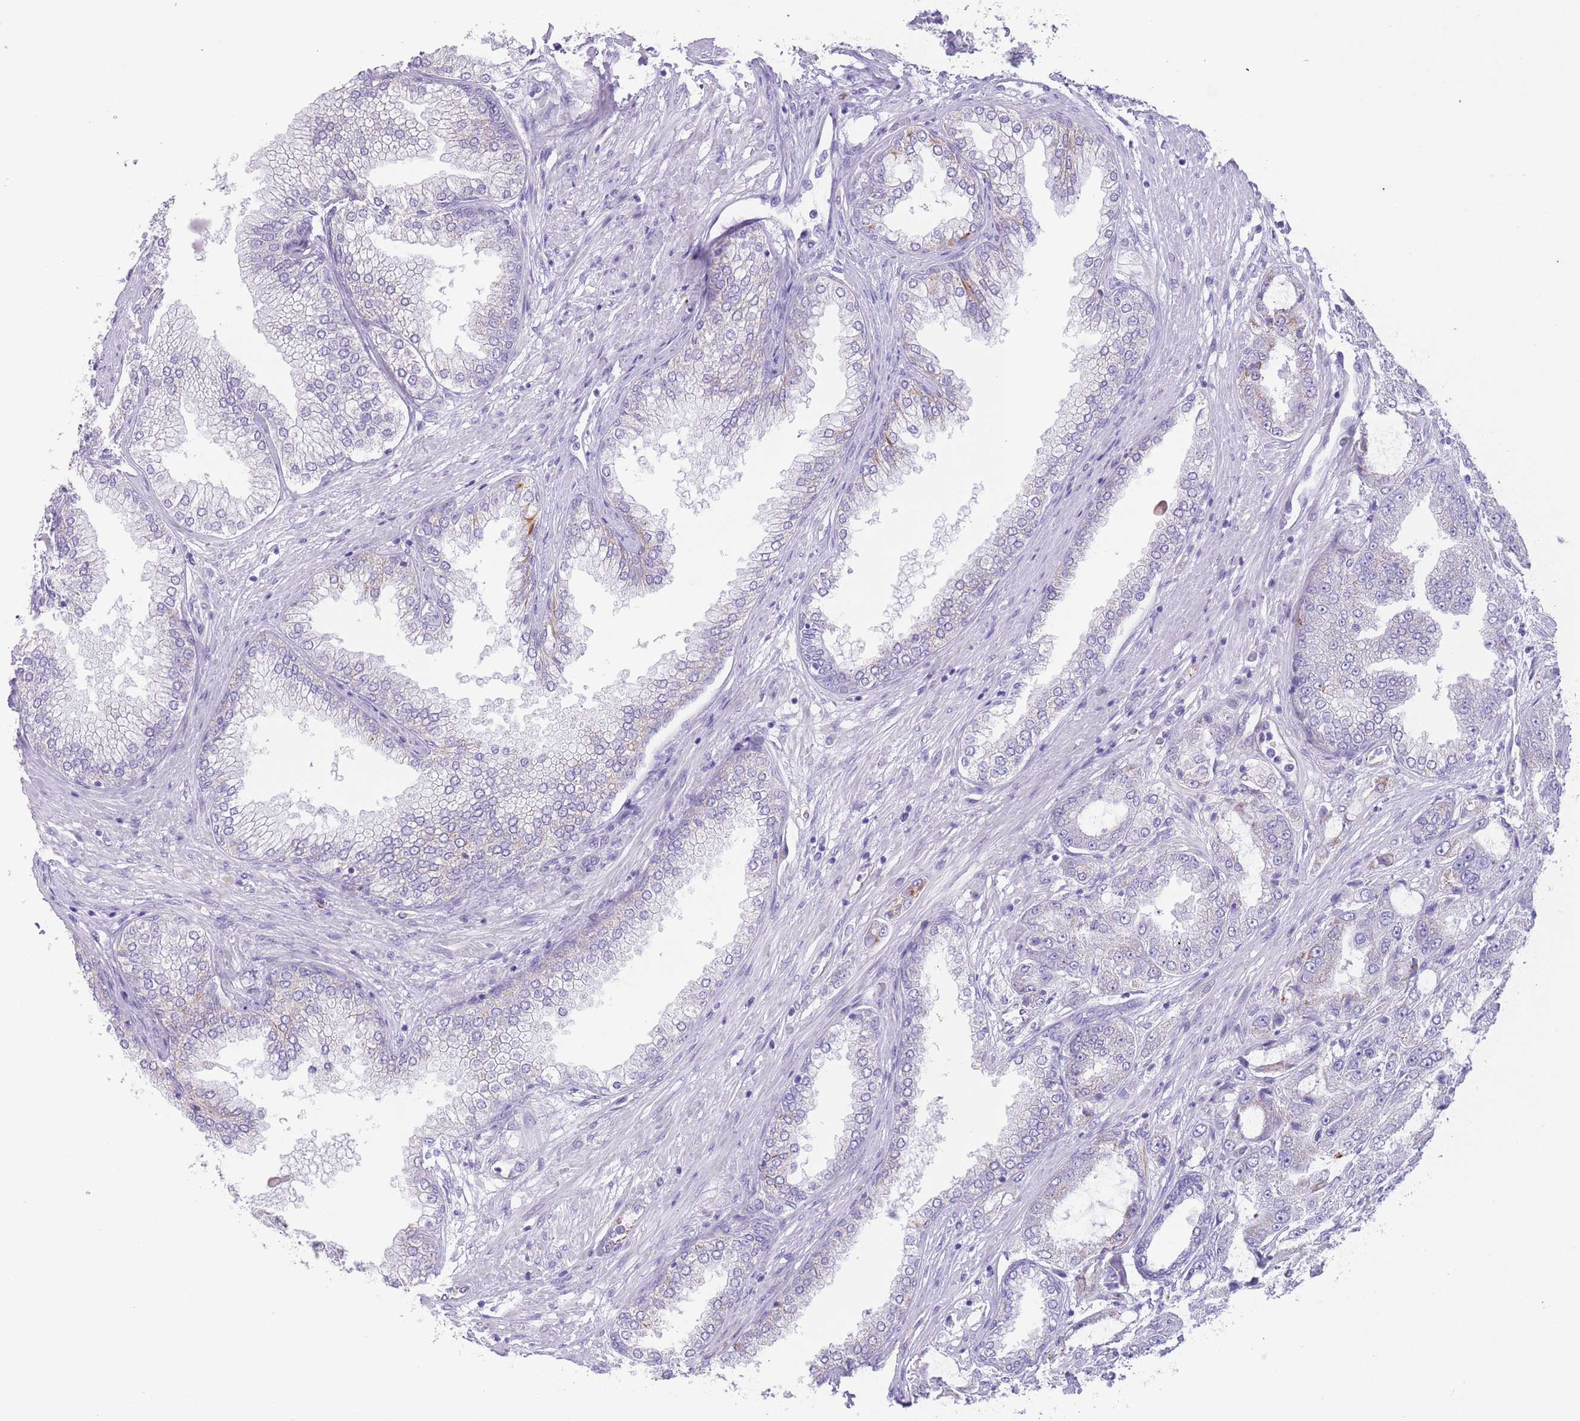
{"staining": {"intensity": "negative", "quantity": "none", "location": "none"}, "tissue": "prostate cancer", "cell_type": "Tumor cells", "image_type": "cancer", "snomed": [{"axis": "morphology", "description": "Adenocarcinoma, High grade"}, {"axis": "topography", "description": "Prostate"}], "caption": "There is no significant expression in tumor cells of prostate cancer (adenocarcinoma (high-grade)).", "gene": "PTCD1", "patient": {"sex": "male", "age": 71}}